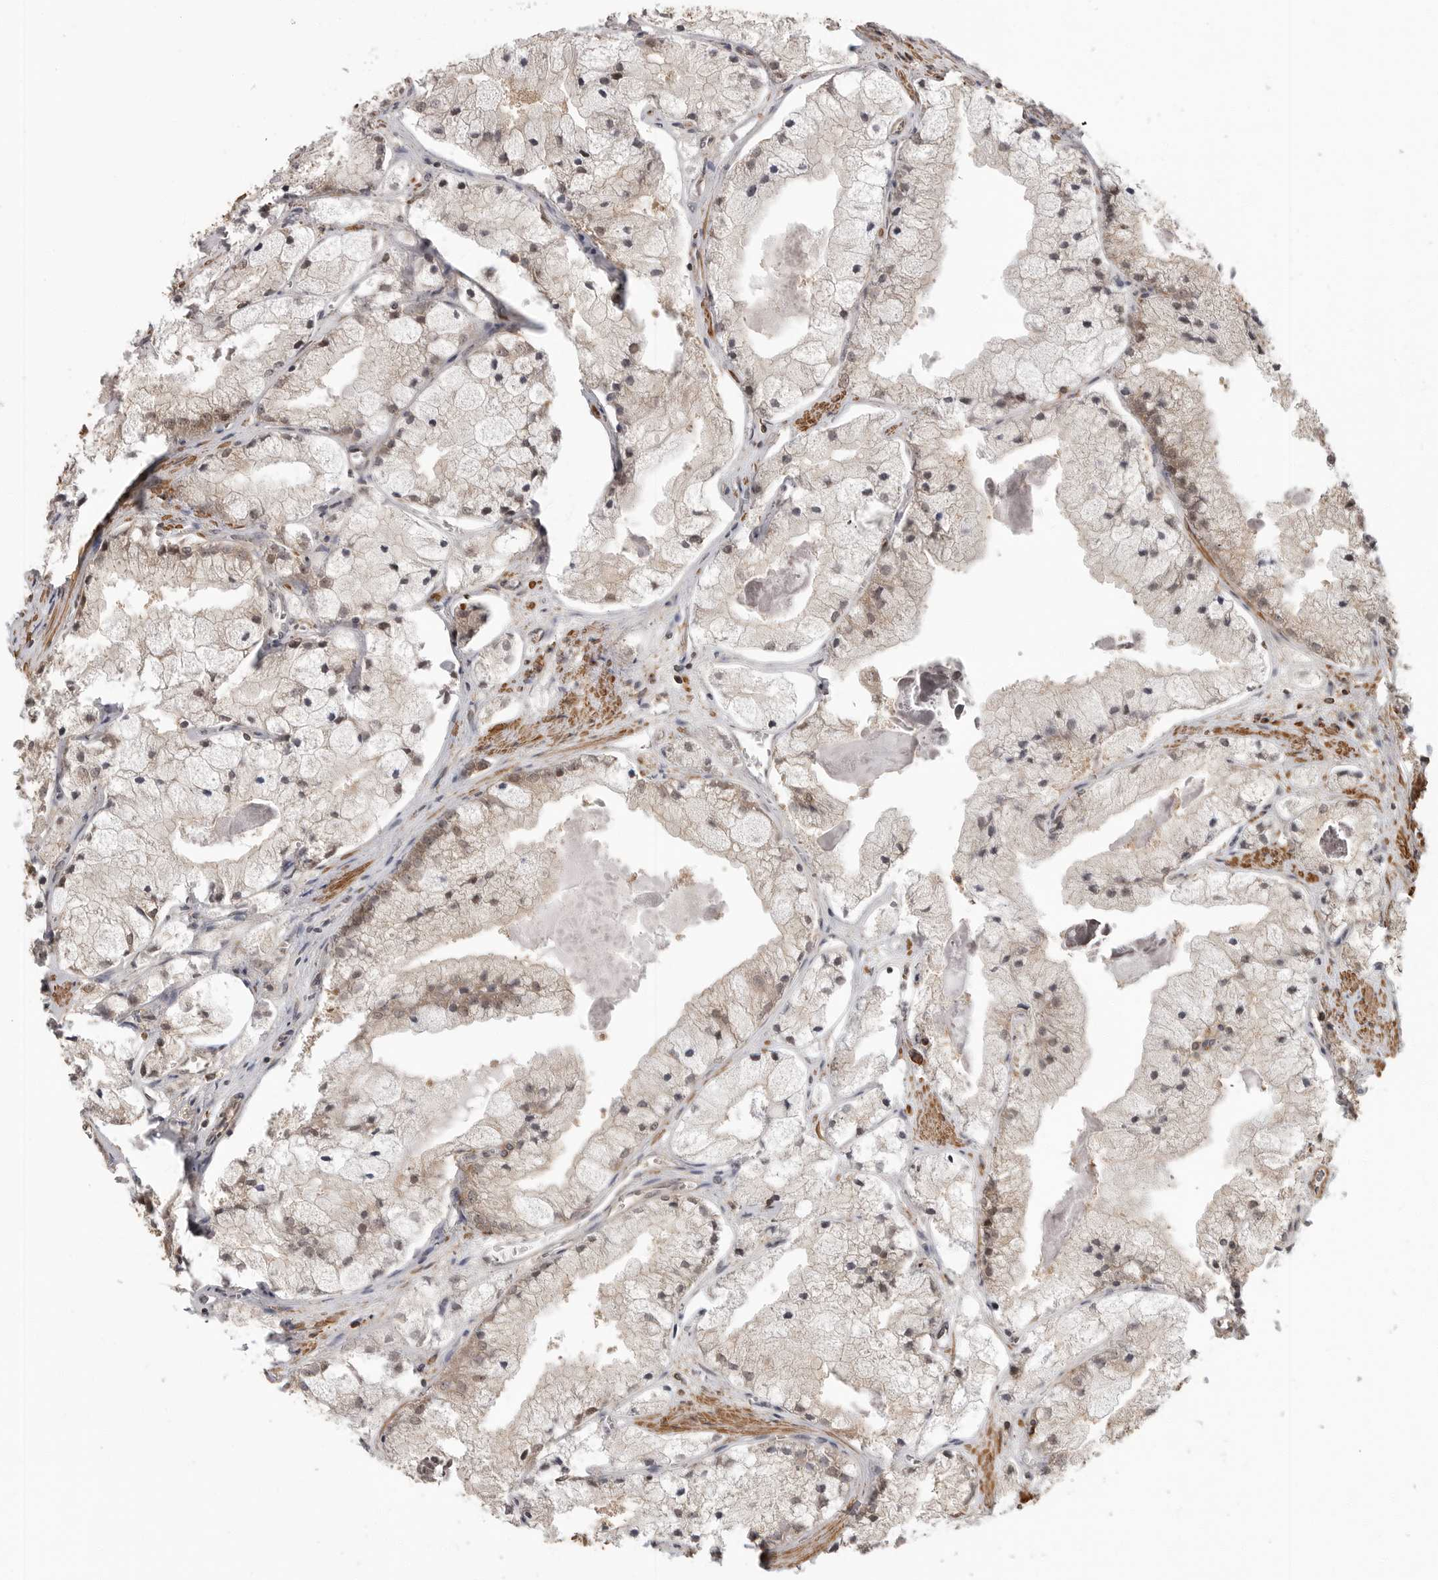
{"staining": {"intensity": "weak", "quantity": "<25%", "location": "cytoplasmic/membranous"}, "tissue": "prostate cancer", "cell_type": "Tumor cells", "image_type": "cancer", "snomed": [{"axis": "morphology", "description": "Adenocarcinoma, High grade"}, {"axis": "topography", "description": "Prostate"}], "caption": "Immunohistochemical staining of prostate cancer (high-grade adenocarcinoma) demonstrates no significant staining in tumor cells. Brightfield microscopy of immunohistochemistry (IHC) stained with DAB (3,3'-diaminobenzidine) (brown) and hematoxylin (blue), captured at high magnification.", "gene": "ERN1", "patient": {"sex": "male", "age": 50}}